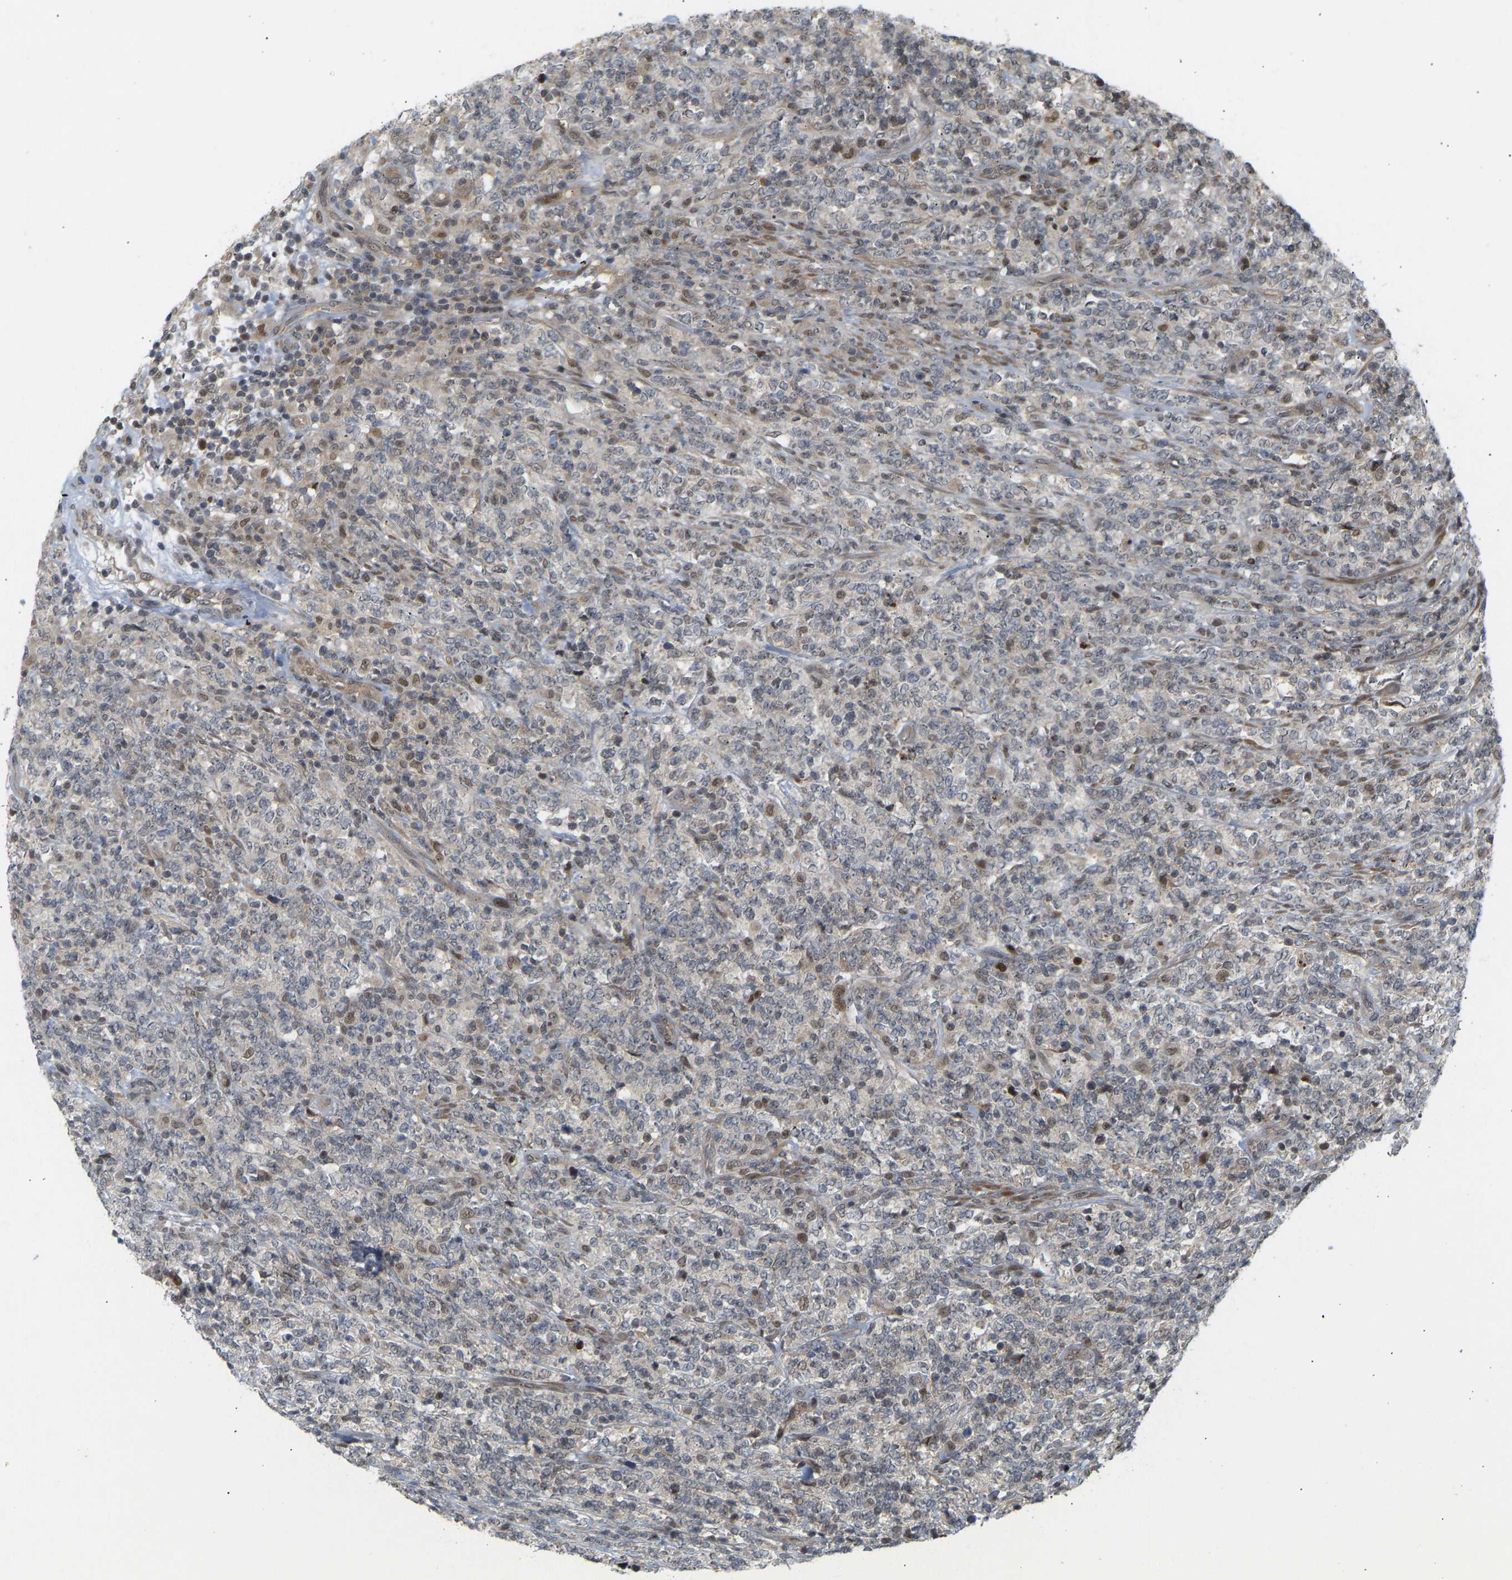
{"staining": {"intensity": "negative", "quantity": "none", "location": "none"}, "tissue": "lymphoma", "cell_type": "Tumor cells", "image_type": "cancer", "snomed": [{"axis": "morphology", "description": "Malignant lymphoma, non-Hodgkin's type, High grade"}, {"axis": "topography", "description": "Soft tissue"}], "caption": "The photomicrograph displays no significant positivity in tumor cells of lymphoma. The staining was performed using DAB to visualize the protein expression in brown, while the nuclei were stained in blue with hematoxylin (Magnification: 20x).", "gene": "BAG1", "patient": {"sex": "male", "age": 18}}